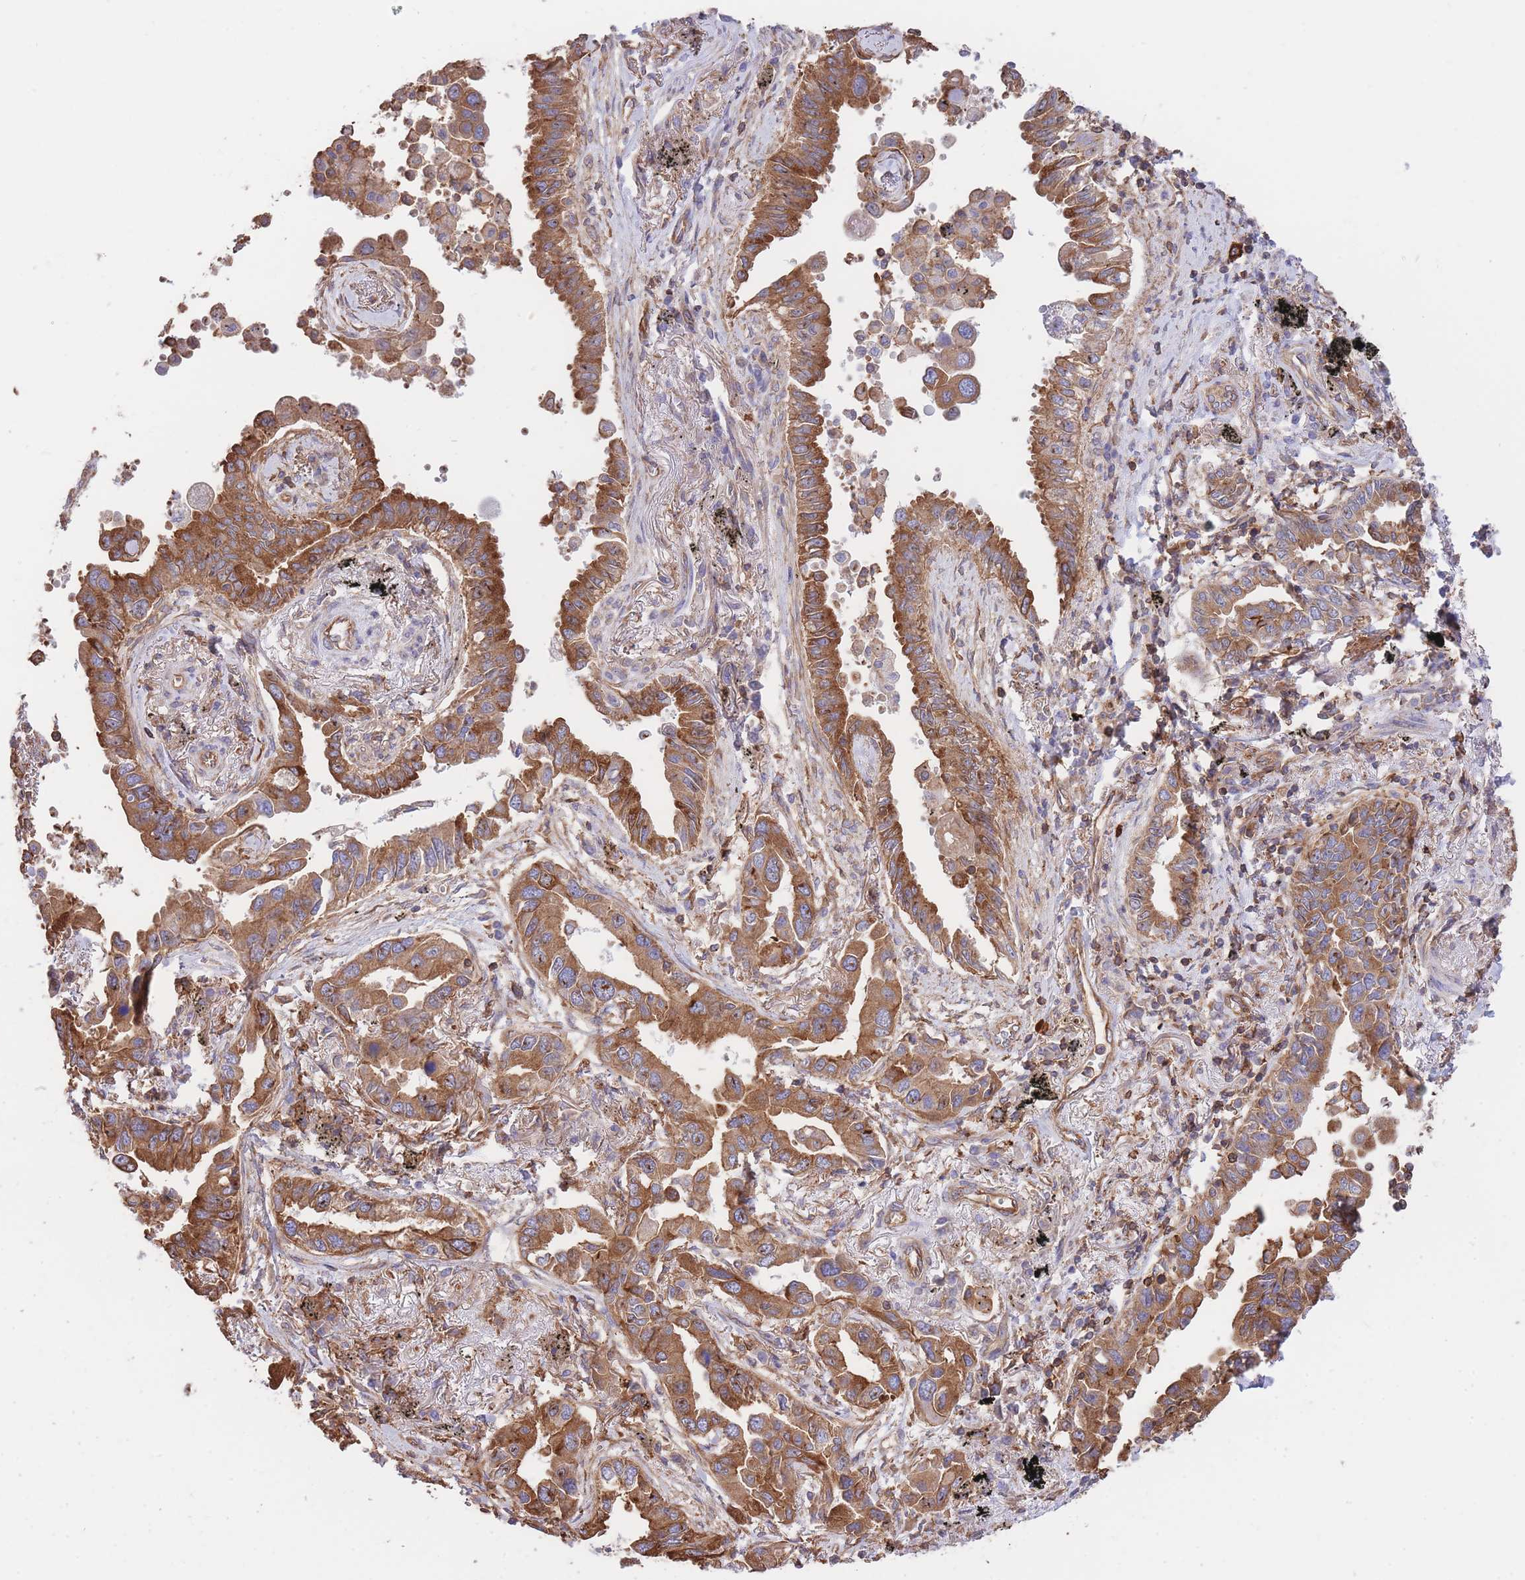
{"staining": {"intensity": "strong", "quantity": ">75%", "location": "cytoplasmic/membranous"}, "tissue": "lung cancer", "cell_type": "Tumor cells", "image_type": "cancer", "snomed": [{"axis": "morphology", "description": "Adenocarcinoma, NOS"}, {"axis": "topography", "description": "Lung"}], "caption": "This is an image of IHC staining of lung cancer (adenocarcinoma), which shows strong positivity in the cytoplasmic/membranous of tumor cells.", "gene": "LRRN4CL", "patient": {"sex": "male", "age": 67}}